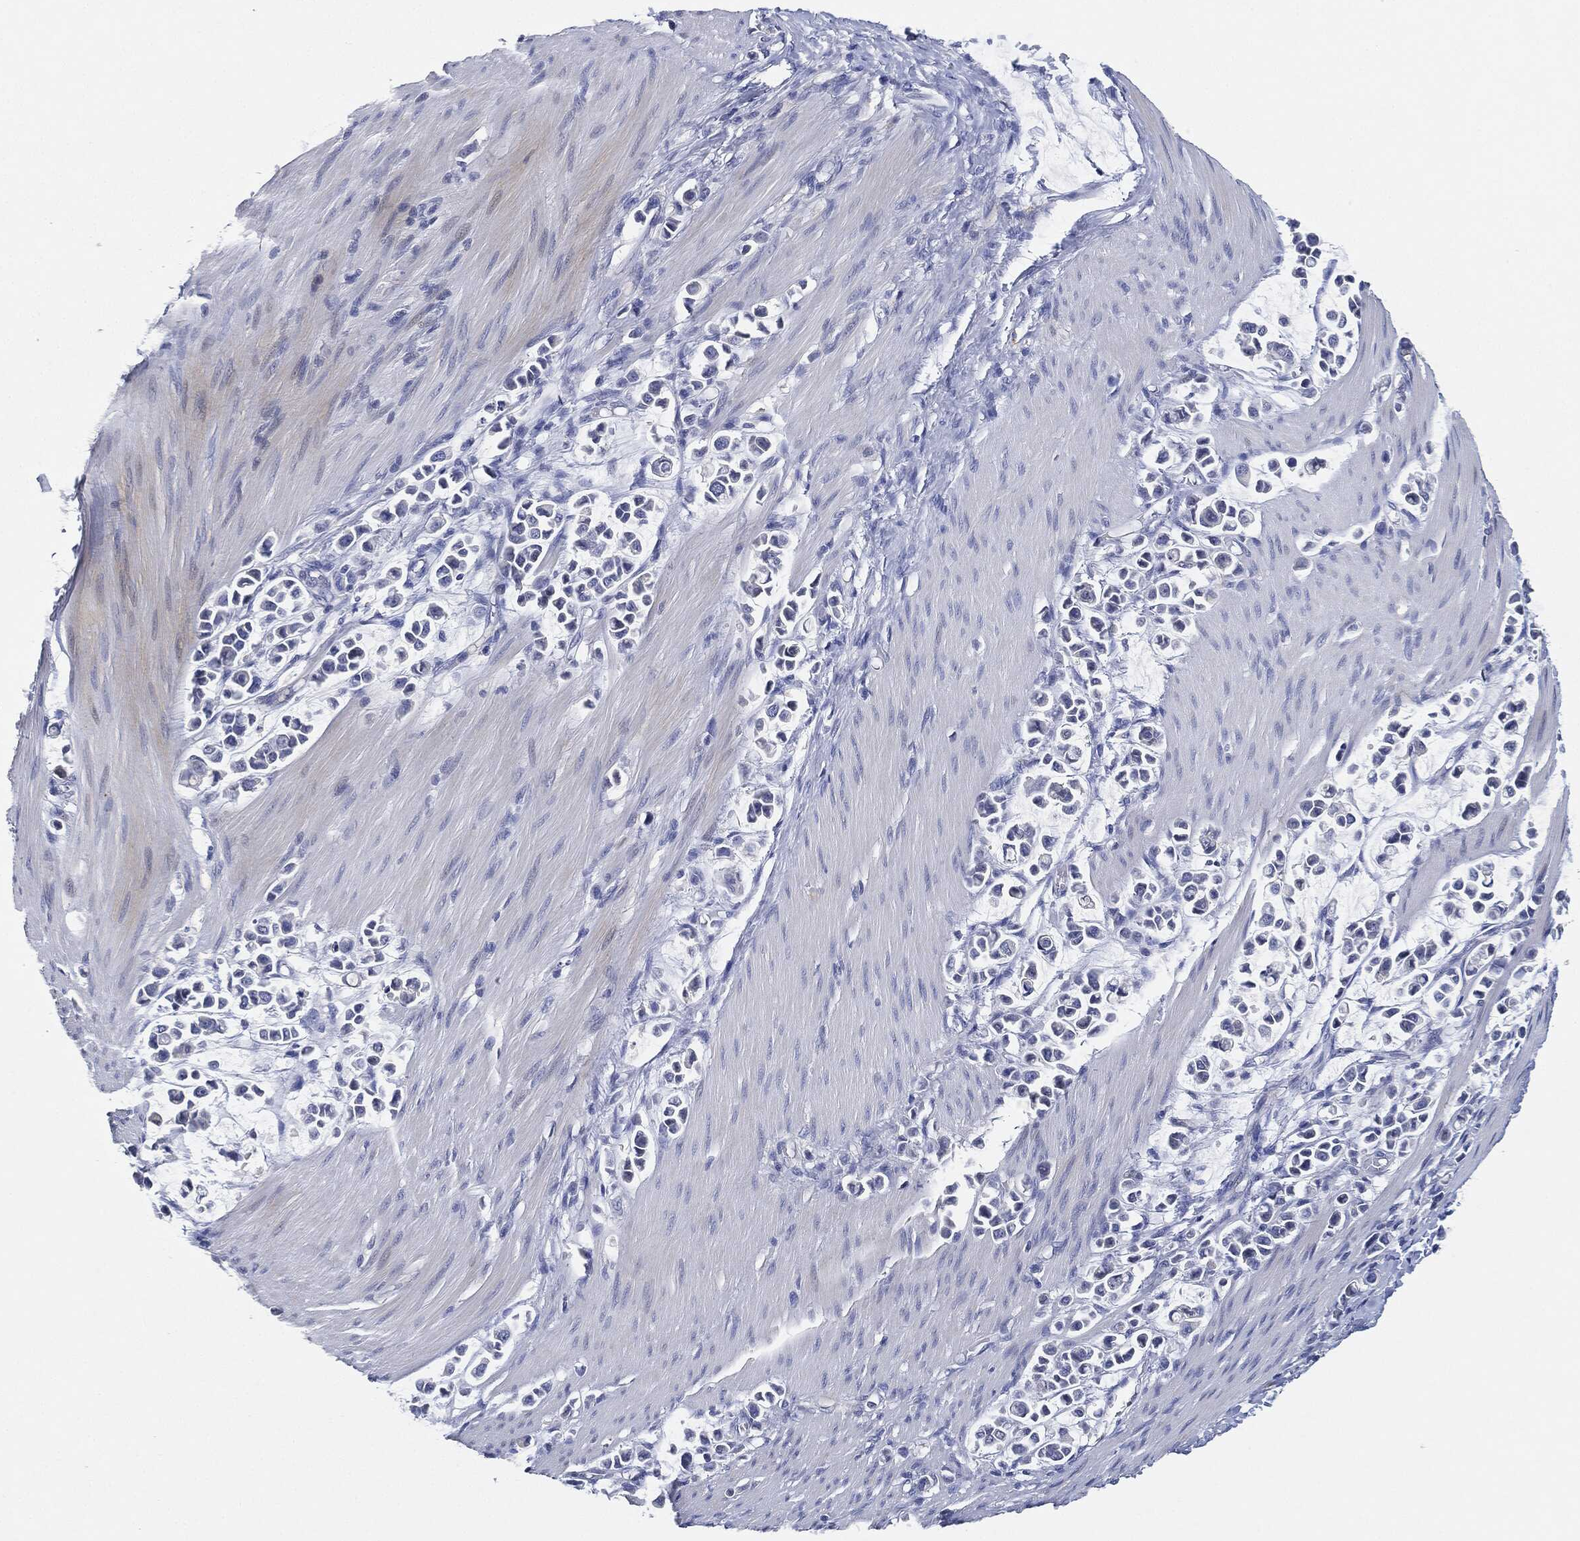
{"staining": {"intensity": "negative", "quantity": "none", "location": "none"}, "tissue": "stomach cancer", "cell_type": "Tumor cells", "image_type": "cancer", "snomed": [{"axis": "morphology", "description": "Adenocarcinoma, NOS"}, {"axis": "topography", "description": "Stomach"}], "caption": "Protein analysis of stomach cancer (adenocarcinoma) reveals no significant positivity in tumor cells.", "gene": "NTRK1", "patient": {"sex": "male", "age": 82}}